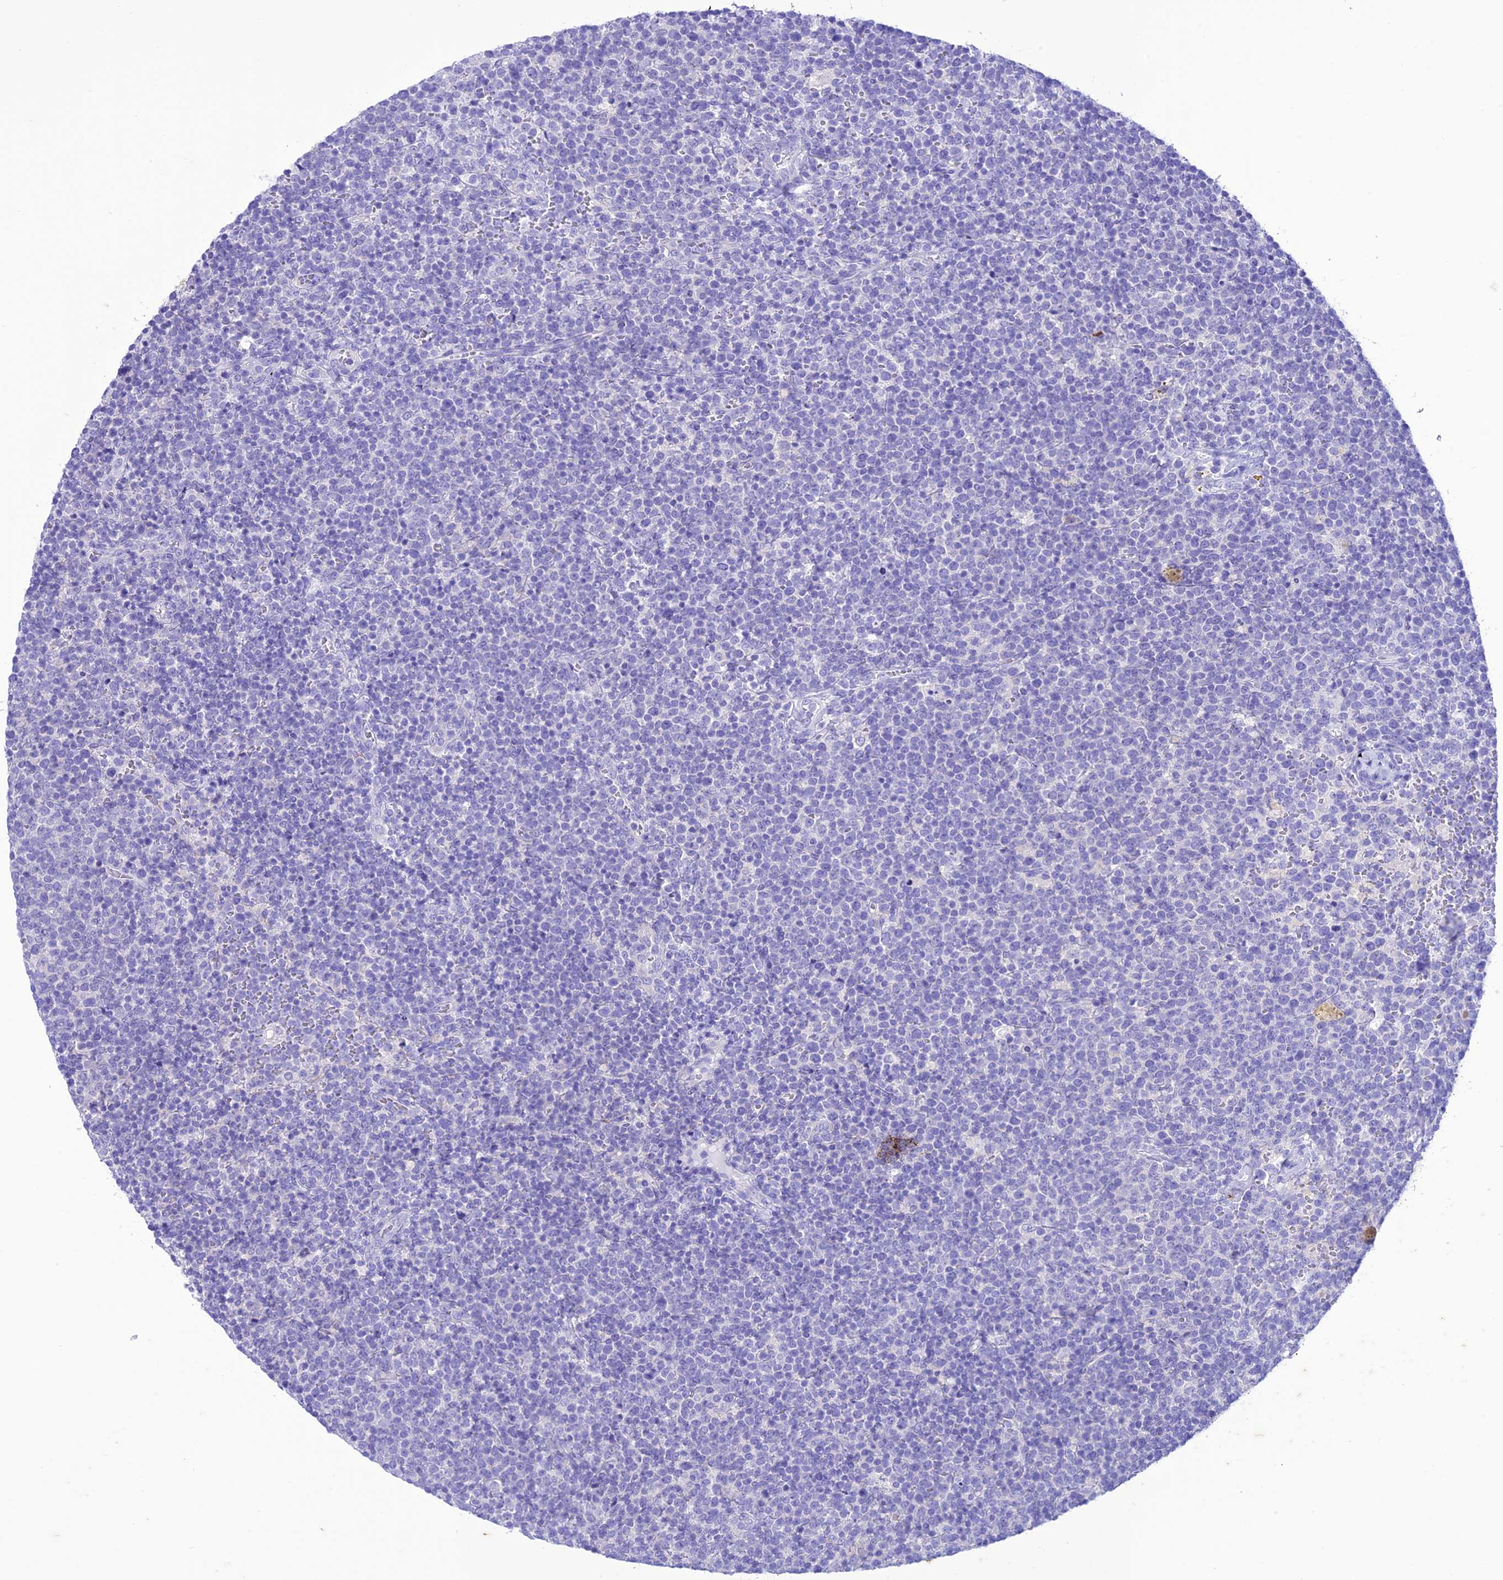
{"staining": {"intensity": "negative", "quantity": "none", "location": "none"}, "tissue": "lymphoma", "cell_type": "Tumor cells", "image_type": "cancer", "snomed": [{"axis": "morphology", "description": "Malignant lymphoma, non-Hodgkin's type, High grade"}, {"axis": "topography", "description": "Lymph node"}], "caption": "DAB (3,3'-diaminobenzidine) immunohistochemical staining of malignant lymphoma, non-Hodgkin's type (high-grade) exhibits no significant staining in tumor cells.", "gene": "VPS52", "patient": {"sex": "male", "age": 61}}